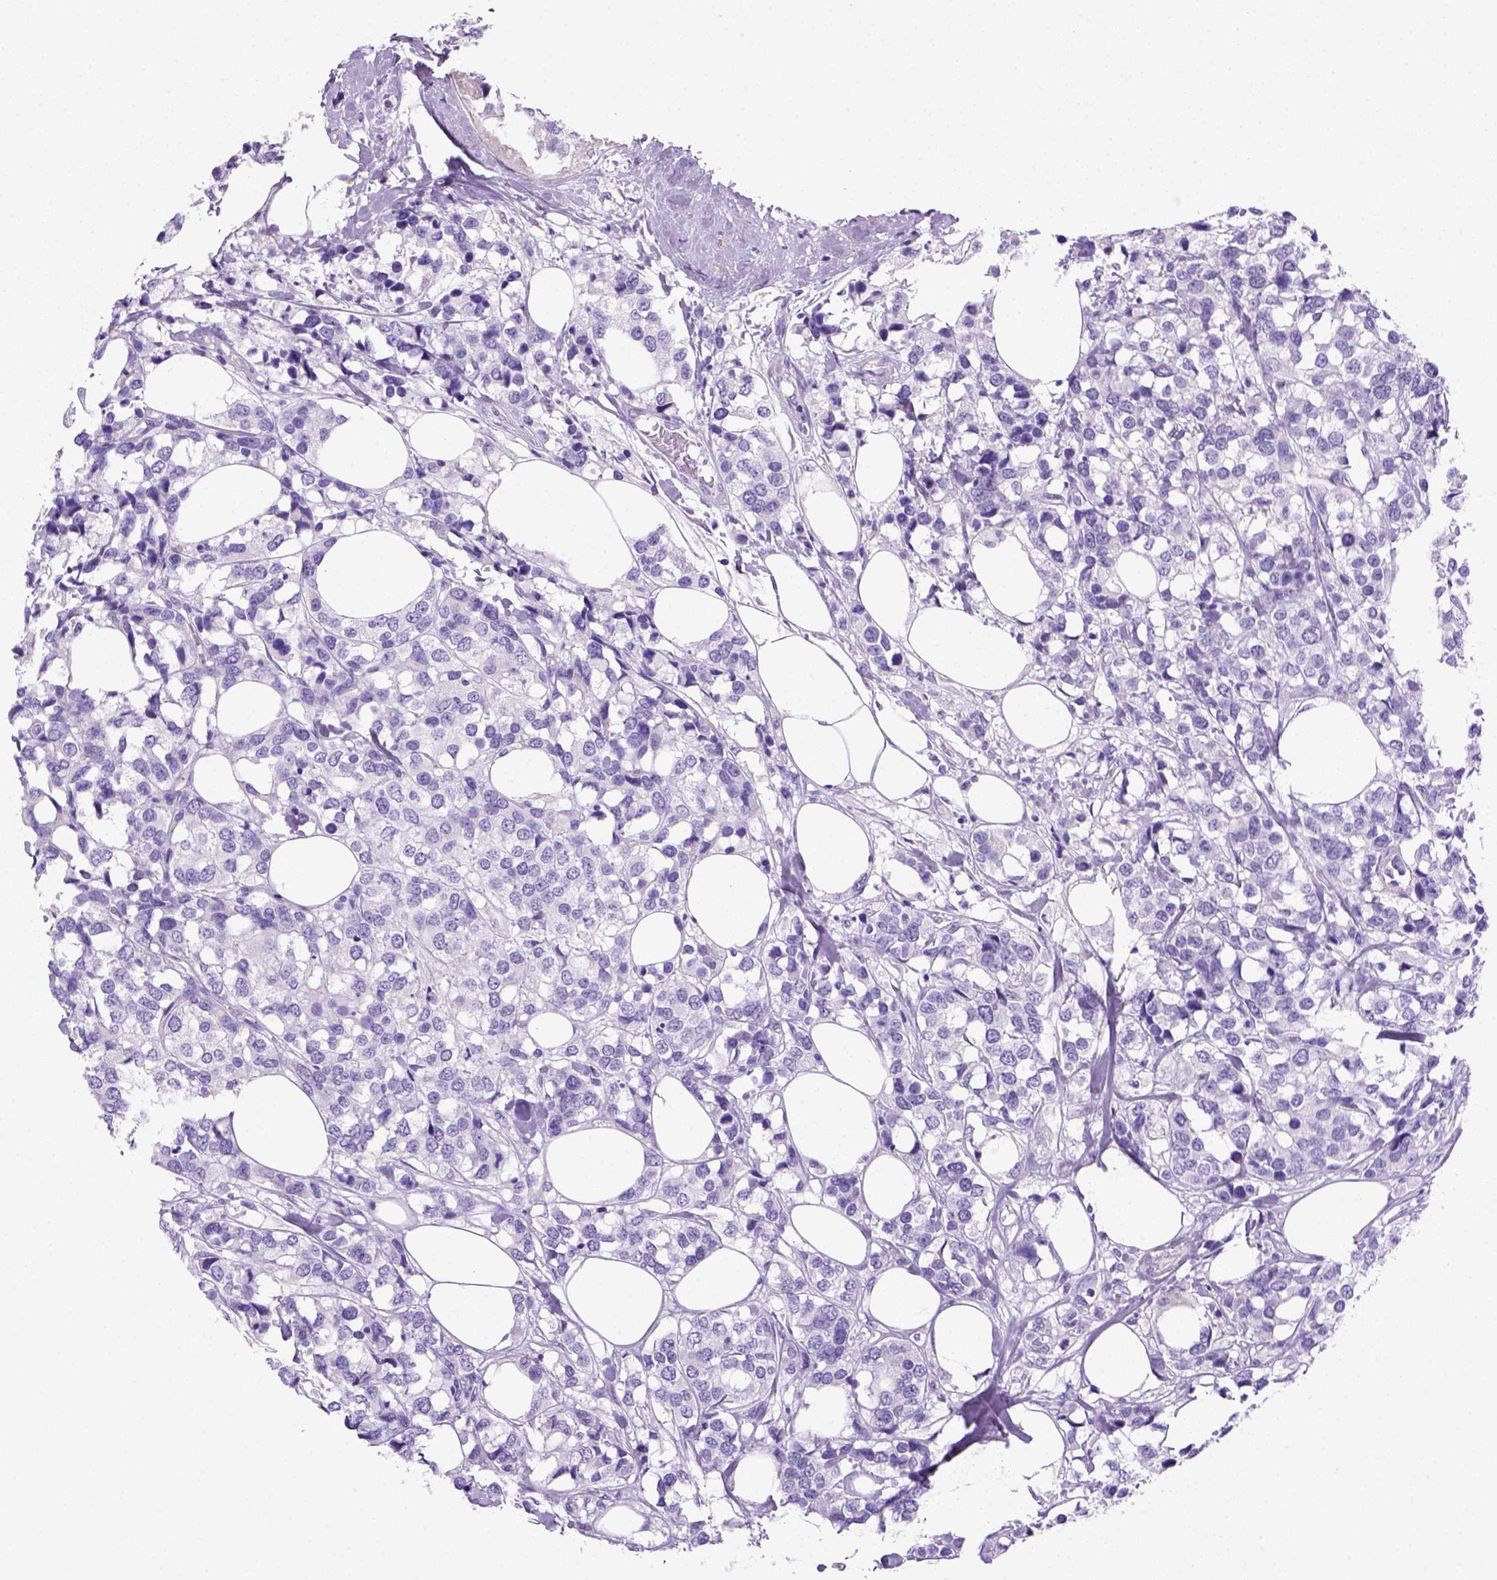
{"staining": {"intensity": "negative", "quantity": "none", "location": "none"}, "tissue": "breast cancer", "cell_type": "Tumor cells", "image_type": "cancer", "snomed": [{"axis": "morphology", "description": "Lobular carcinoma"}, {"axis": "topography", "description": "Breast"}], "caption": "Immunohistochemistry of breast cancer displays no staining in tumor cells.", "gene": "ARHGEF33", "patient": {"sex": "female", "age": 59}}